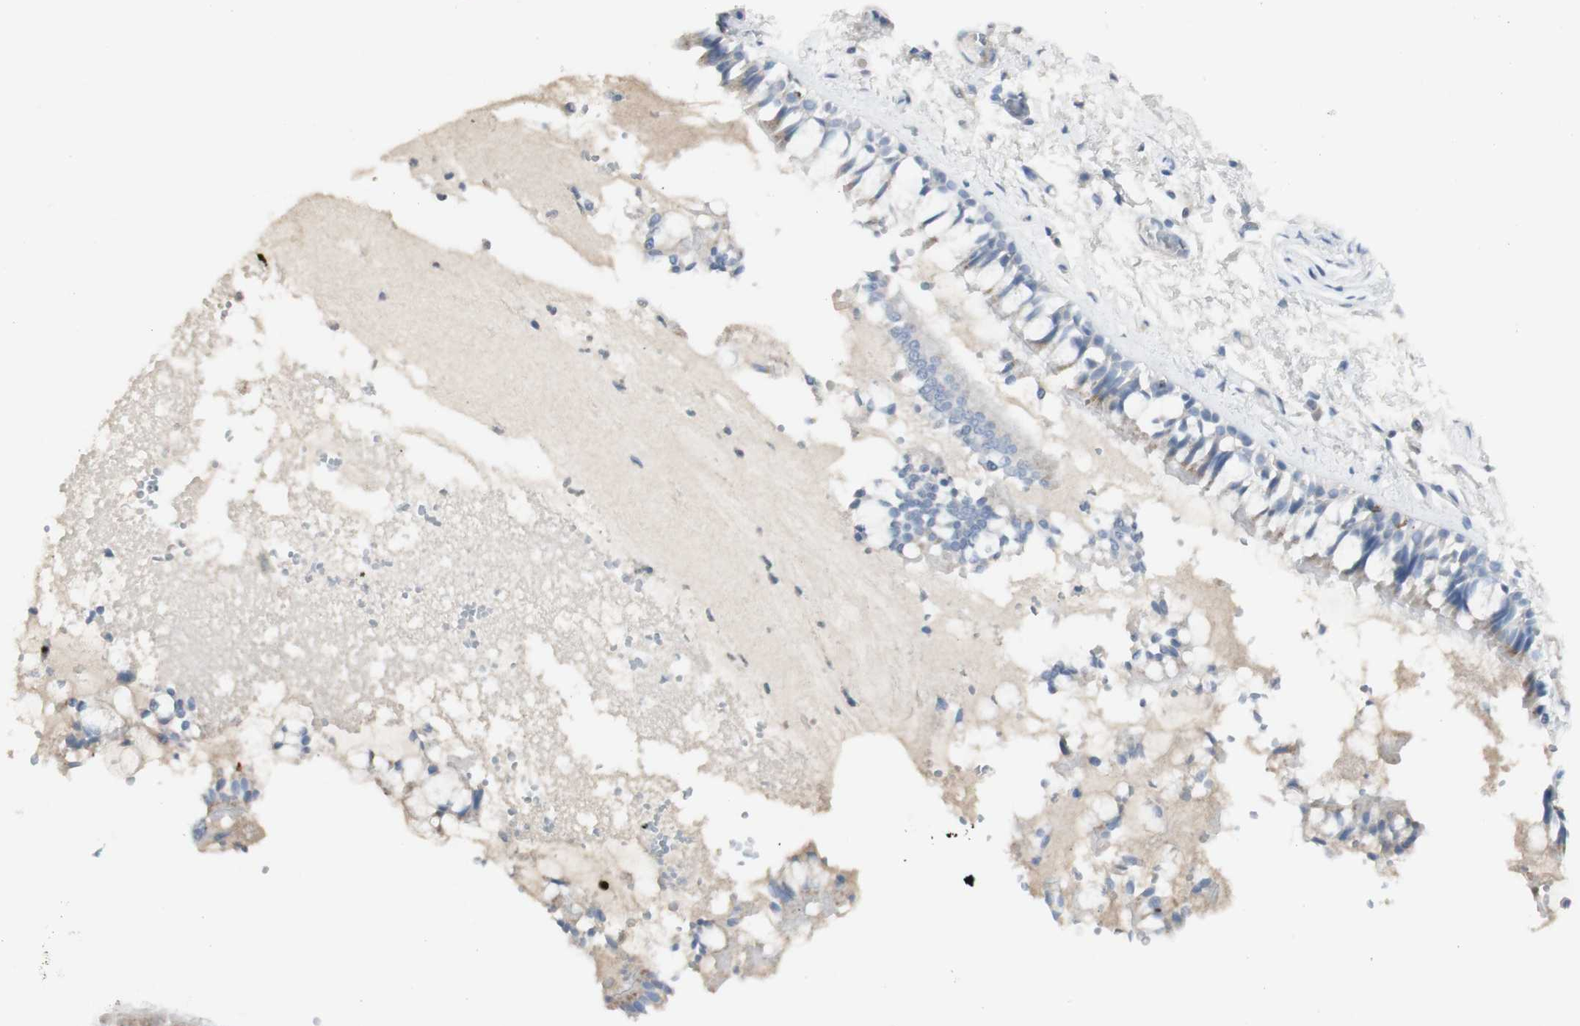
{"staining": {"intensity": "negative", "quantity": "none", "location": "none"}, "tissue": "bronchus", "cell_type": "Respiratory epithelial cells", "image_type": "normal", "snomed": [{"axis": "morphology", "description": "Normal tissue, NOS"}, {"axis": "morphology", "description": "Inflammation, NOS"}, {"axis": "topography", "description": "Cartilage tissue"}, {"axis": "topography", "description": "Lung"}], "caption": "Human bronchus stained for a protein using IHC reveals no positivity in respiratory epithelial cells.", "gene": "CD207", "patient": {"sex": "male", "age": 71}}